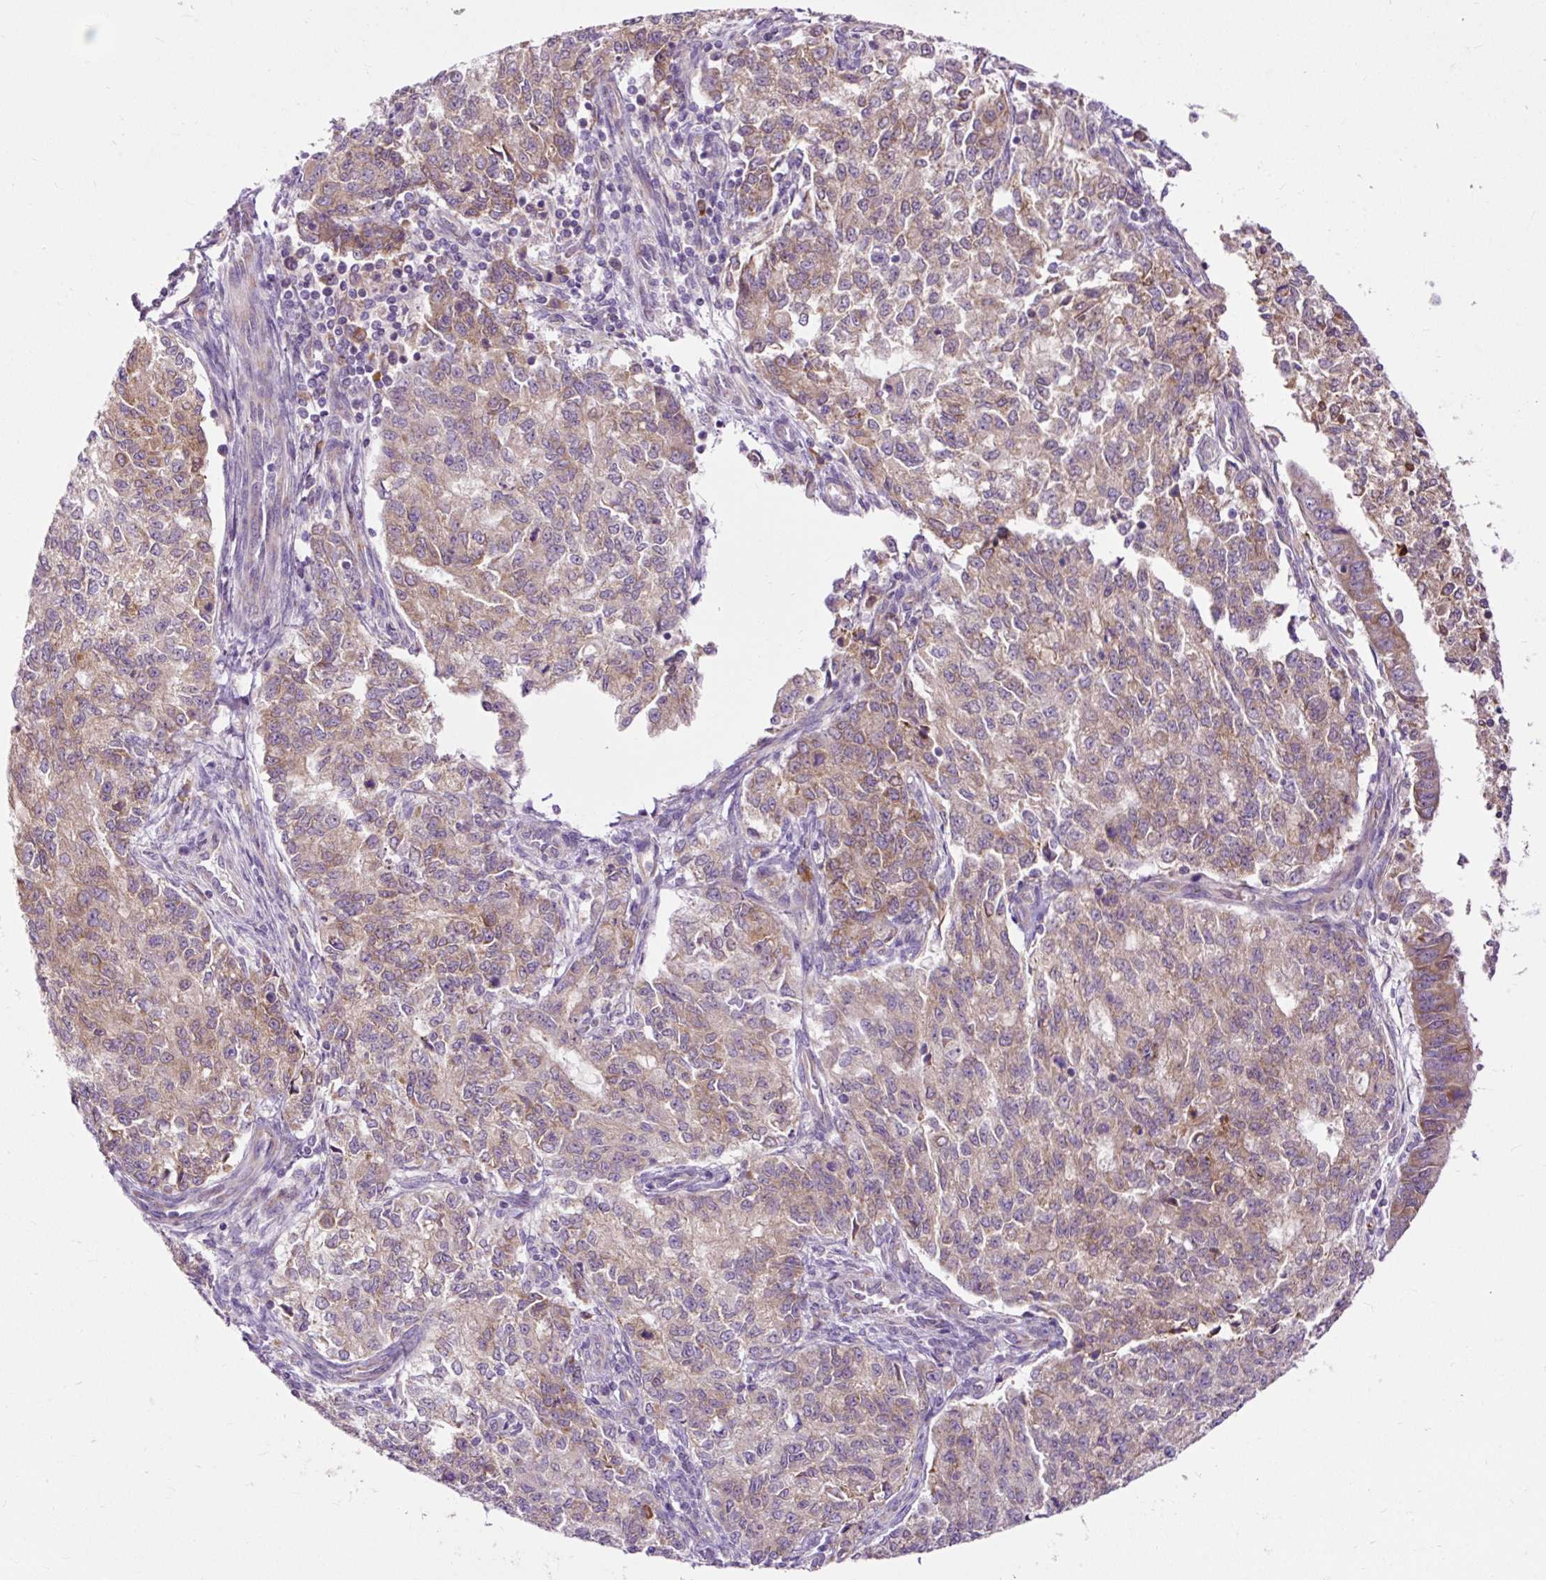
{"staining": {"intensity": "weak", "quantity": ">75%", "location": "cytoplasmic/membranous"}, "tissue": "endometrial cancer", "cell_type": "Tumor cells", "image_type": "cancer", "snomed": [{"axis": "morphology", "description": "Adenocarcinoma, NOS"}, {"axis": "topography", "description": "Endometrium"}], "caption": "This photomicrograph exhibits immunohistochemistry (IHC) staining of endometrial cancer, with low weak cytoplasmic/membranous staining in about >75% of tumor cells.", "gene": "FMC1", "patient": {"sex": "female", "age": 50}}